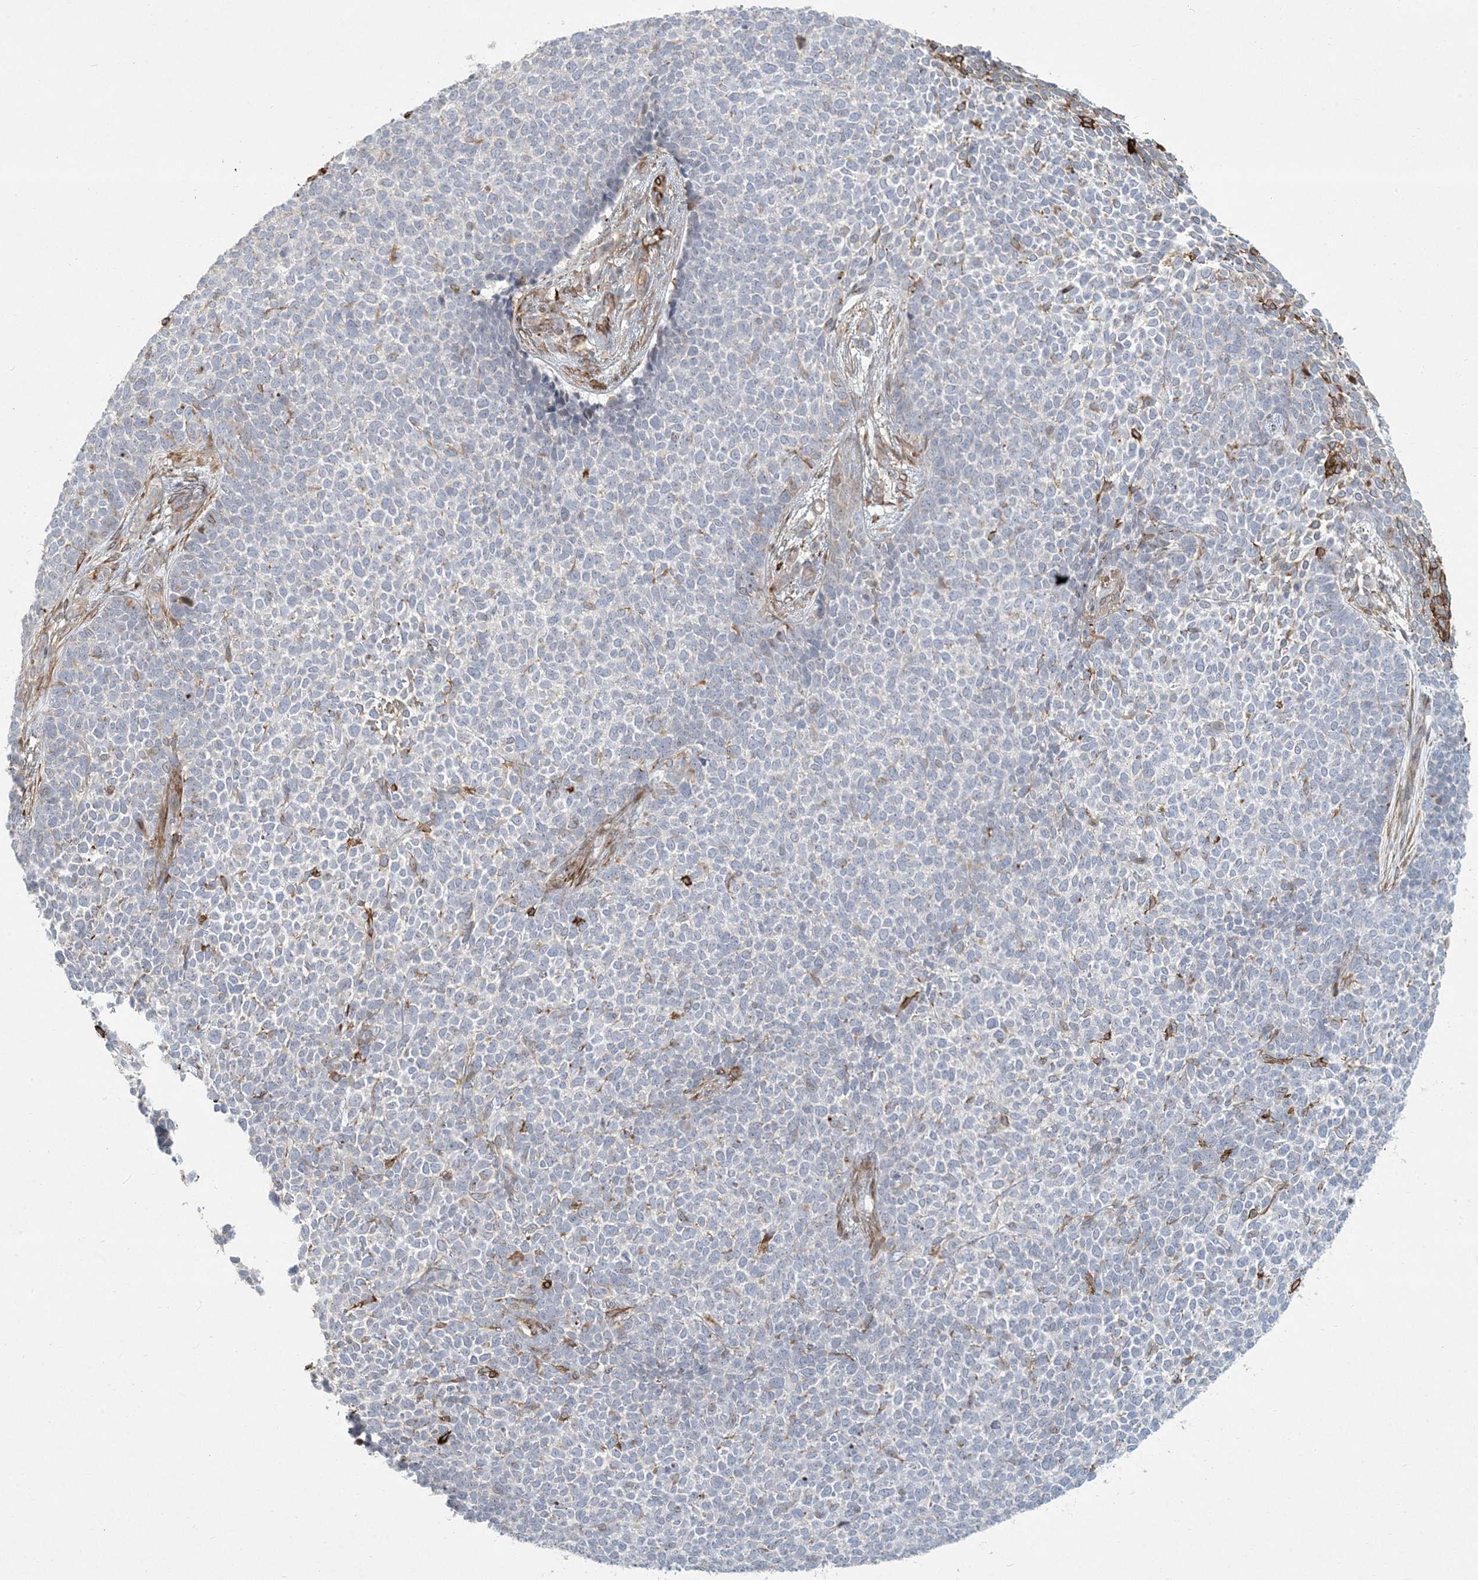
{"staining": {"intensity": "negative", "quantity": "none", "location": "none"}, "tissue": "skin cancer", "cell_type": "Tumor cells", "image_type": "cancer", "snomed": [{"axis": "morphology", "description": "Basal cell carcinoma"}, {"axis": "topography", "description": "Skin"}], "caption": "This is an immunohistochemistry (IHC) photomicrograph of skin cancer. There is no expression in tumor cells.", "gene": "BCORL1", "patient": {"sex": "female", "age": 84}}